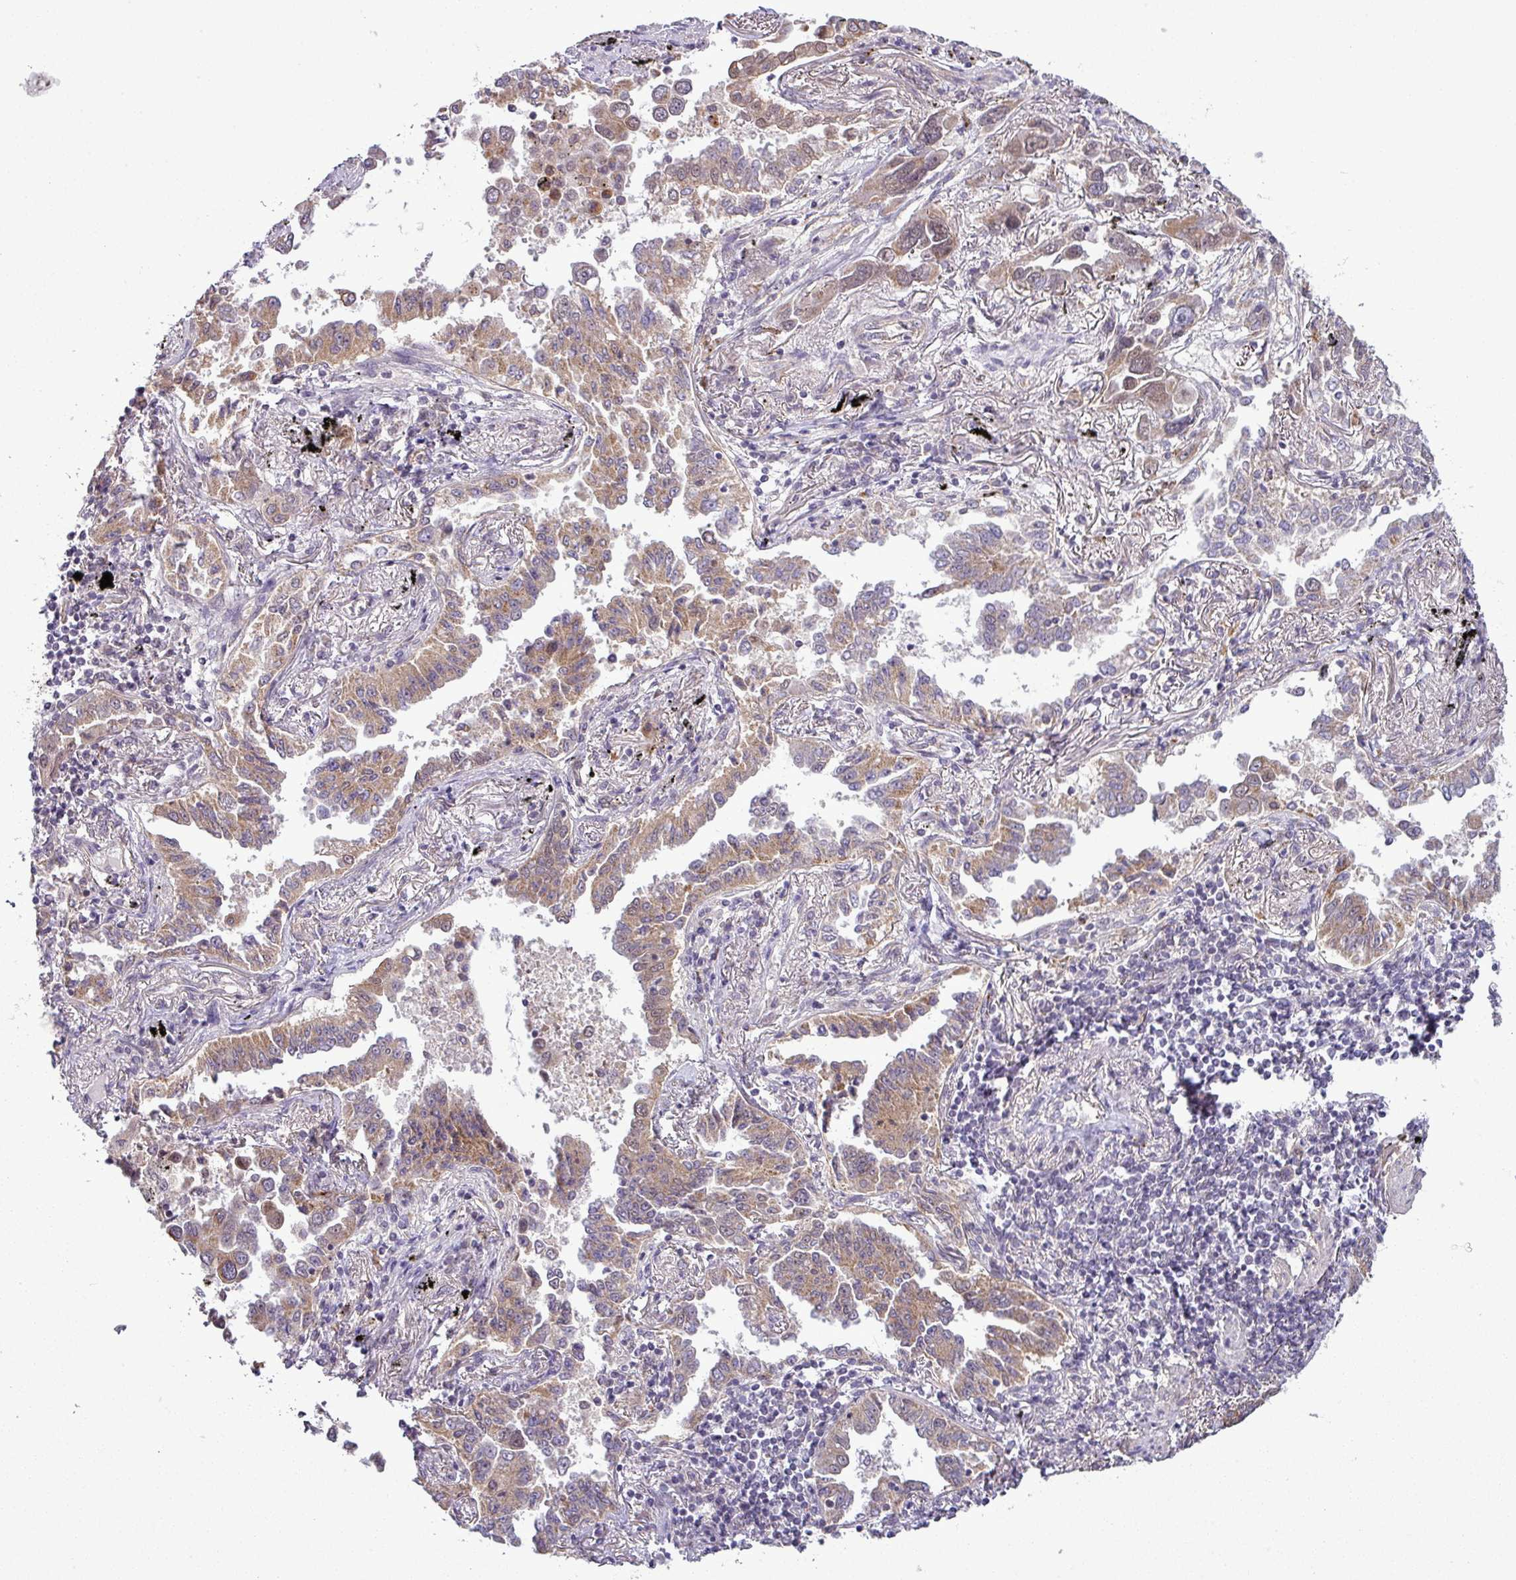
{"staining": {"intensity": "moderate", "quantity": ">75%", "location": "cytoplasmic/membranous"}, "tissue": "lung cancer", "cell_type": "Tumor cells", "image_type": "cancer", "snomed": [{"axis": "morphology", "description": "Adenocarcinoma, NOS"}, {"axis": "topography", "description": "Lung"}], "caption": "Human lung adenocarcinoma stained with a protein marker exhibits moderate staining in tumor cells.", "gene": "ZNF217", "patient": {"sex": "male", "age": 67}}